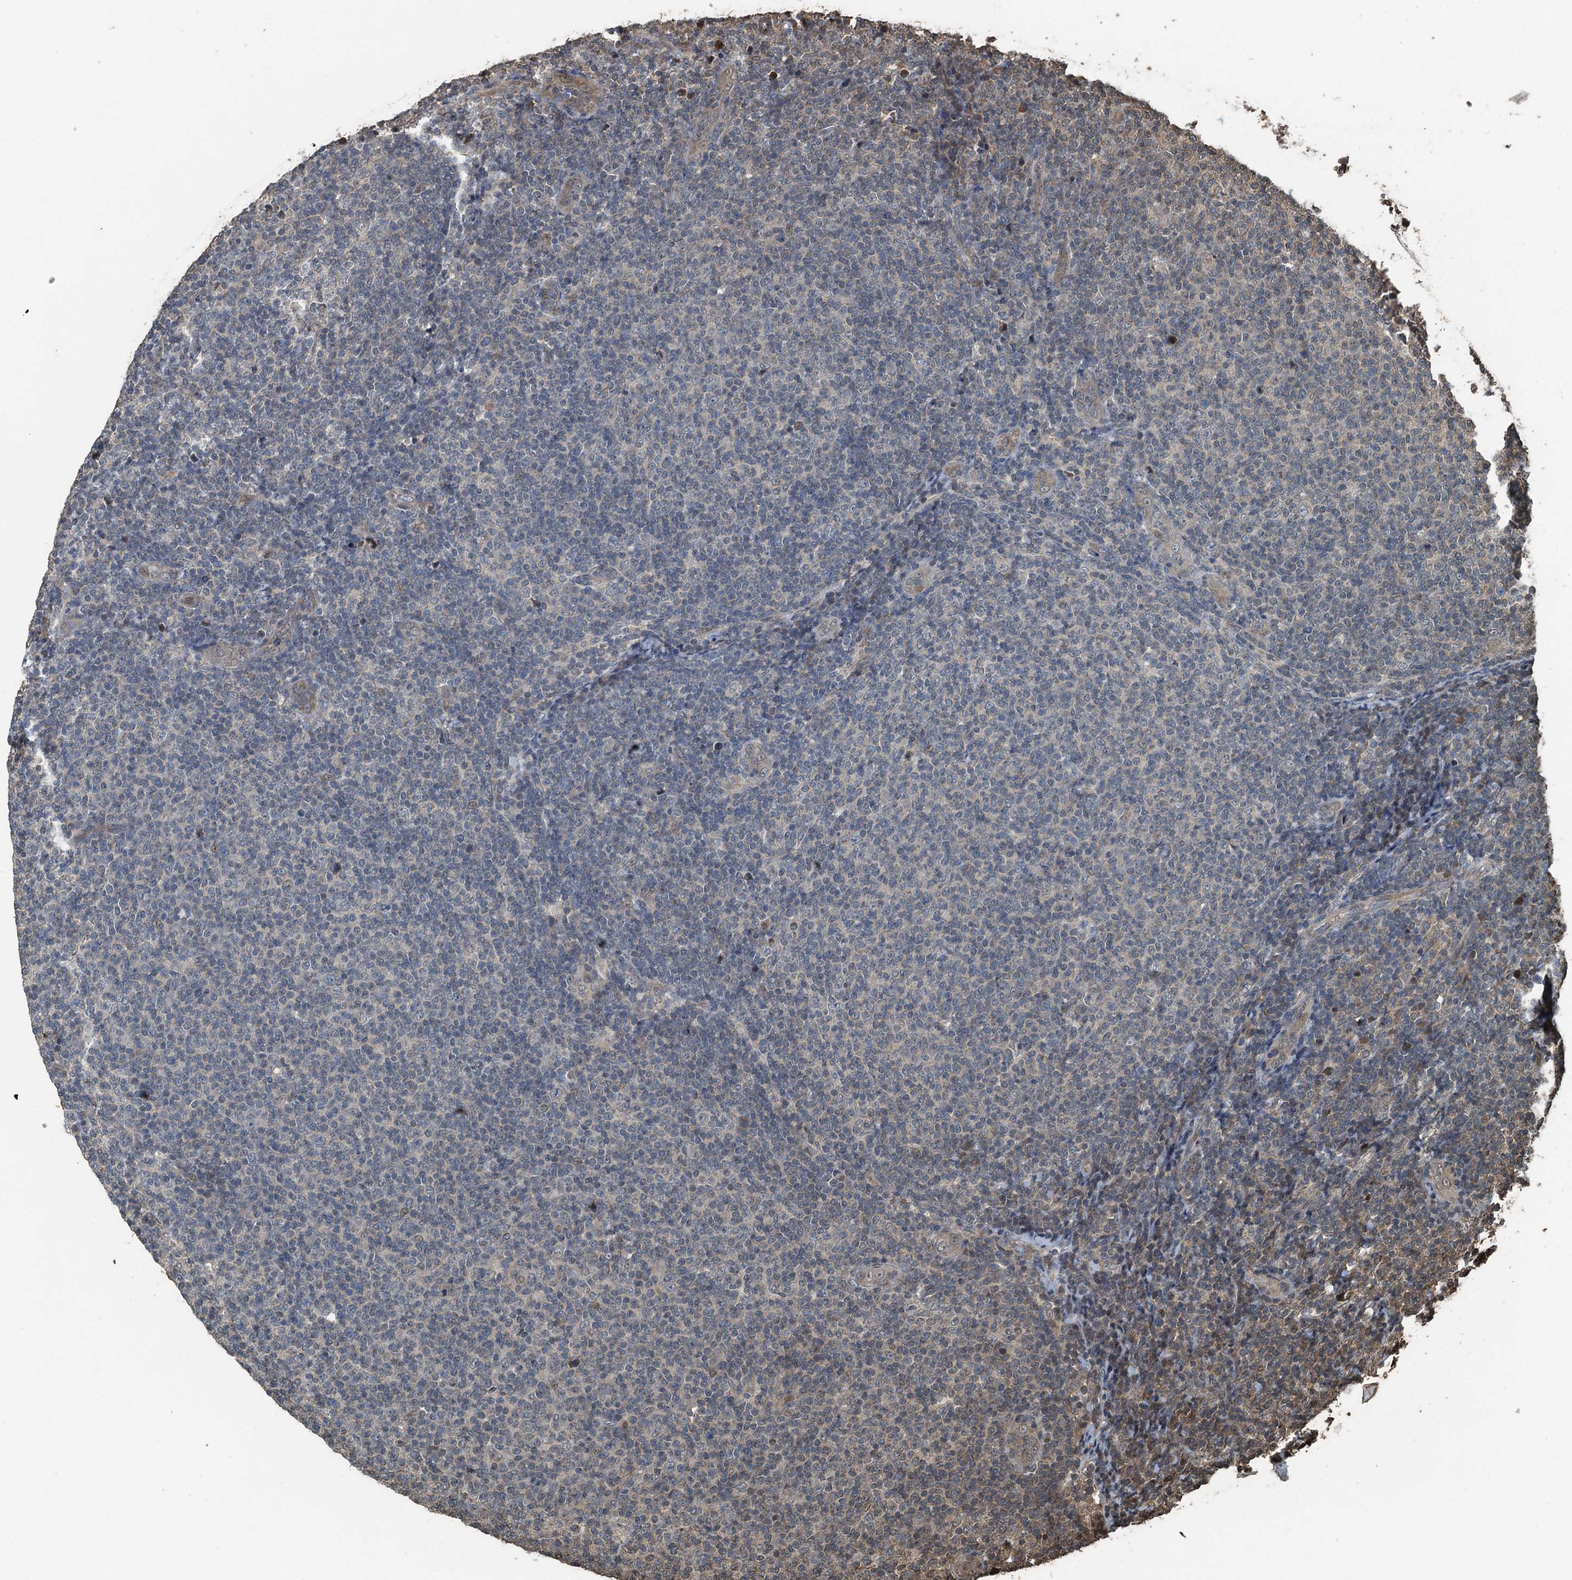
{"staining": {"intensity": "weak", "quantity": "<25%", "location": "cytoplasmic/membranous"}, "tissue": "lymphoma", "cell_type": "Tumor cells", "image_type": "cancer", "snomed": [{"axis": "morphology", "description": "Malignant lymphoma, non-Hodgkin's type, Low grade"}, {"axis": "topography", "description": "Lymph node"}], "caption": "Micrograph shows no protein positivity in tumor cells of malignant lymphoma, non-Hodgkin's type (low-grade) tissue.", "gene": "PIGN", "patient": {"sex": "male", "age": 66}}